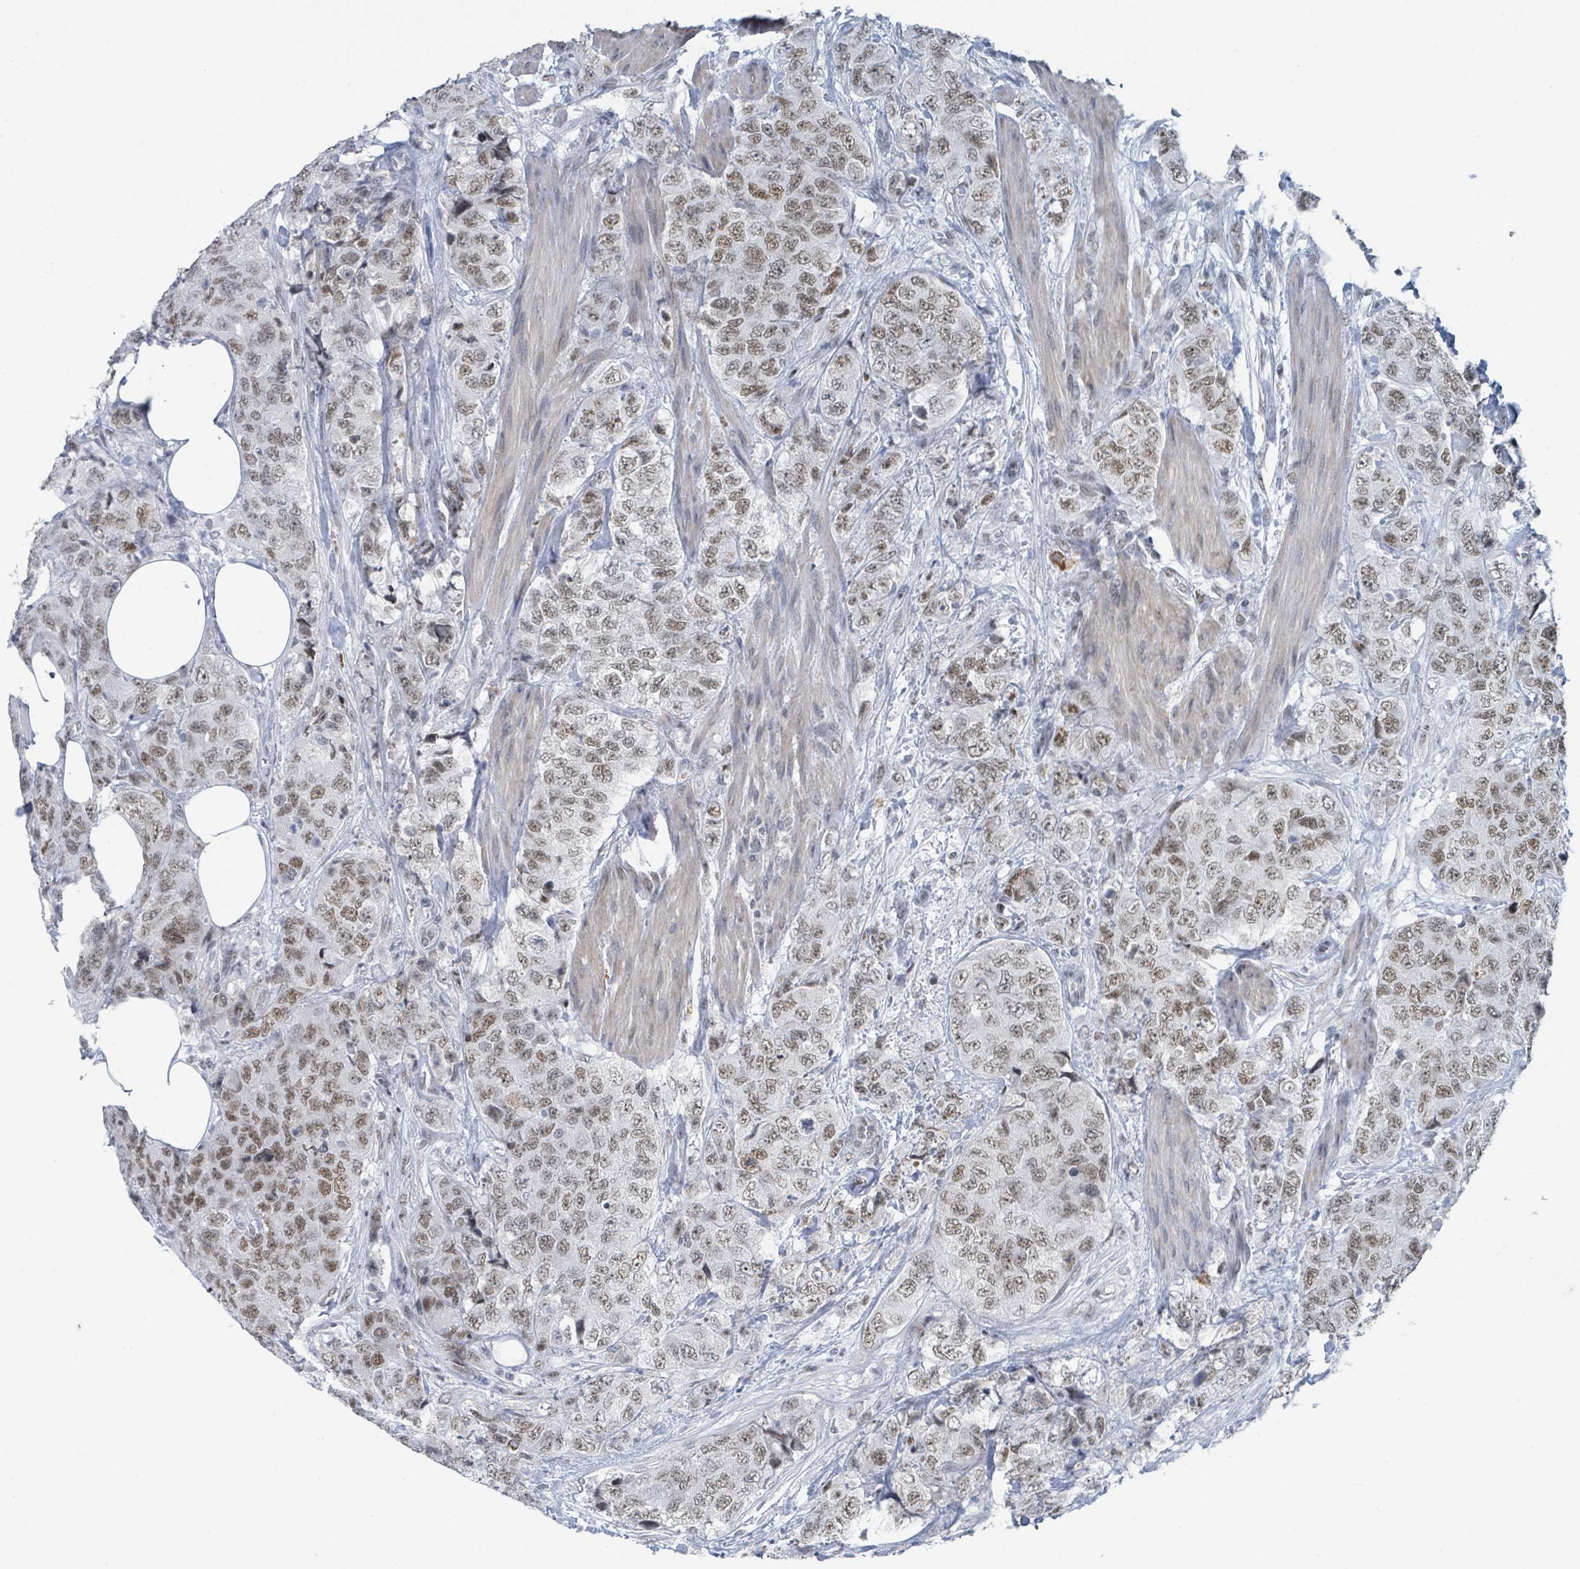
{"staining": {"intensity": "moderate", "quantity": ">75%", "location": "nuclear"}, "tissue": "urothelial cancer", "cell_type": "Tumor cells", "image_type": "cancer", "snomed": [{"axis": "morphology", "description": "Urothelial carcinoma, High grade"}, {"axis": "topography", "description": "Urinary bladder"}], "caption": "DAB immunohistochemical staining of human urothelial carcinoma (high-grade) exhibits moderate nuclear protein positivity in approximately >75% of tumor cells. (DAB = brown stain, brightfield microscopy at high magnification).", "gene": "EHMT2", "patient": {"sex": "female", "age": 78}}